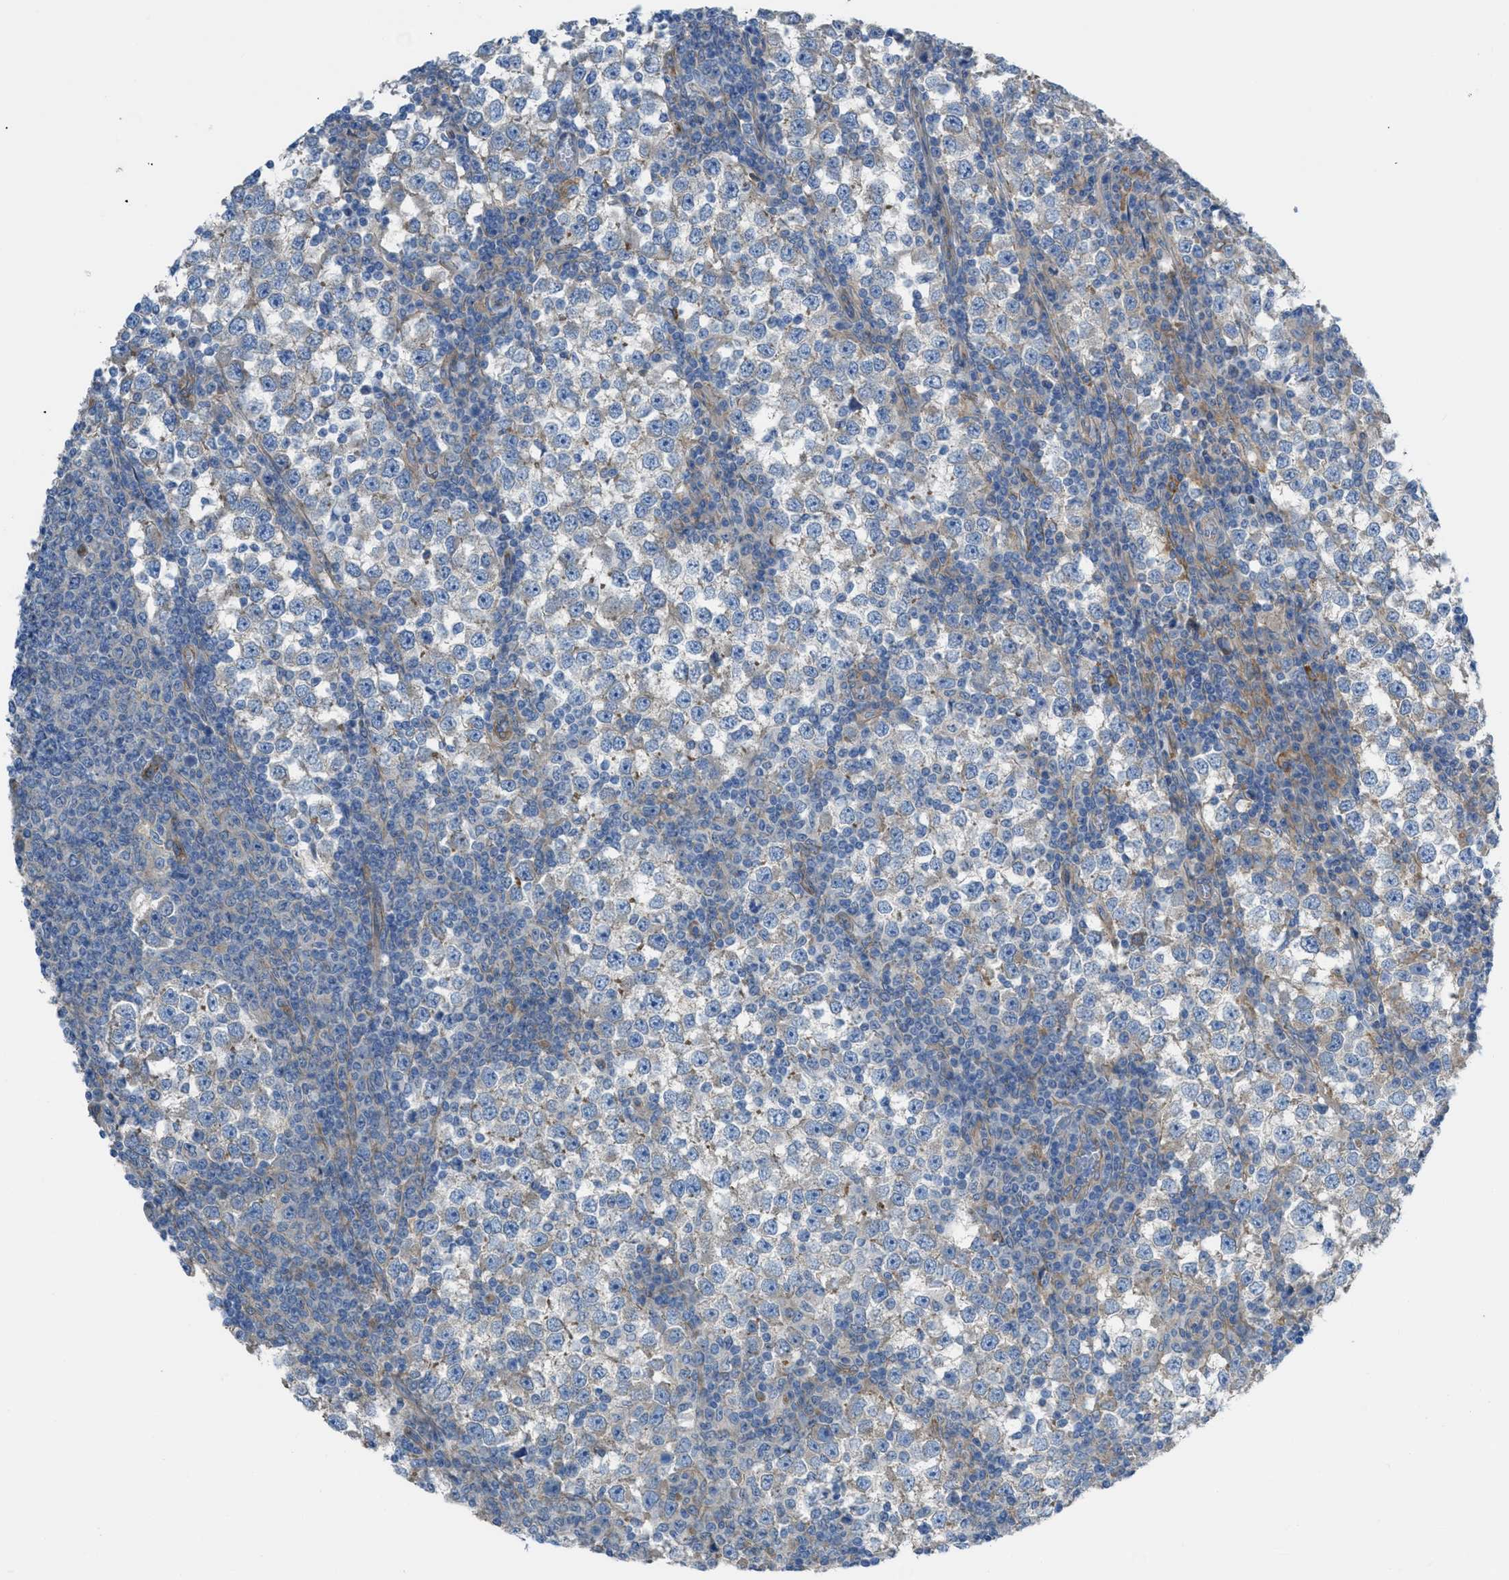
{"staining": {"intensity": "weak", "quantity": "25%-75%", "location": "cytoplasmic/membranous"}, "tissue": "testis cancer", "cell_type": "Tumor cells", "image_type": "cancer", "snomed": [{"axis": "morphology", "description": "Seminoma, NOS"}, {"axis": "topography", "description": "Testis"}], "caption": "Tumor cells display low levels of weak cytoplasmic/membranous positivity in about 25%-75% of cells in testis cancer.", "gene": "EGFR", "patient": {"sex": "male", "age": 65}}